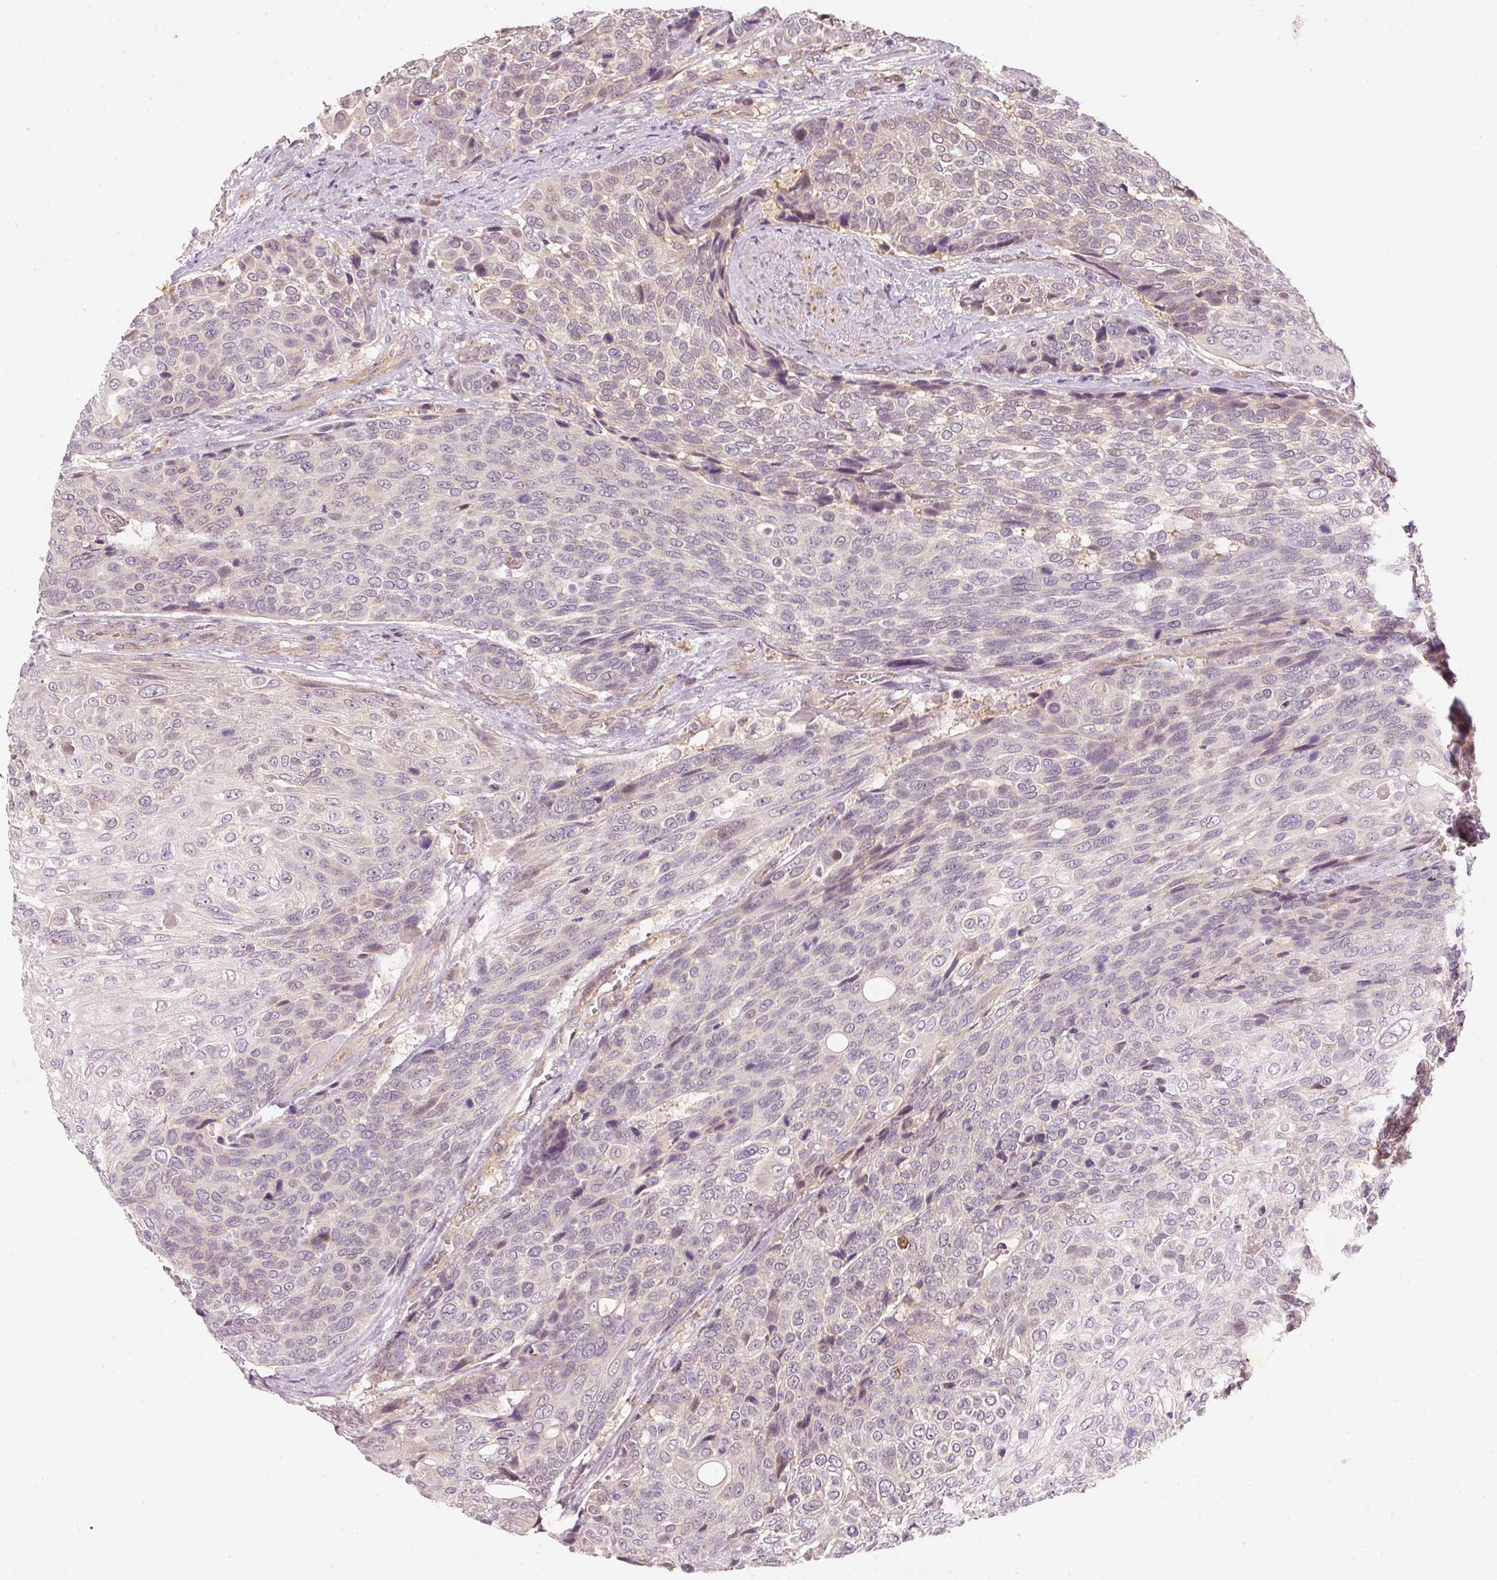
{"staining": {"intensity": "negative", "quantity": "none", "location": "none"}, "tissue": "urothelial cancer", "cell_type": "Tumor cells", "image_type": "cancer", "snomed": [{"axis": "morphology", "description": "Urothelial carcinoma, High grade"}, {"axis": "topography", "description": "Urinary bladder"}], "caption": "IHC image of neoplastic tissue: human urothelial carcinoma (high-grade) stained with DAB reveals no significant protein positivity in tumor cells. (Stains: DAB (3,3'-diaminobenzidine) immunohistochemistry (IHC) with hematoxylin counter stain, Microscopy: brightfield microscopy at high magnification).", "gene": "RGL2", "patient": {"sex": "female", "age": 70}}